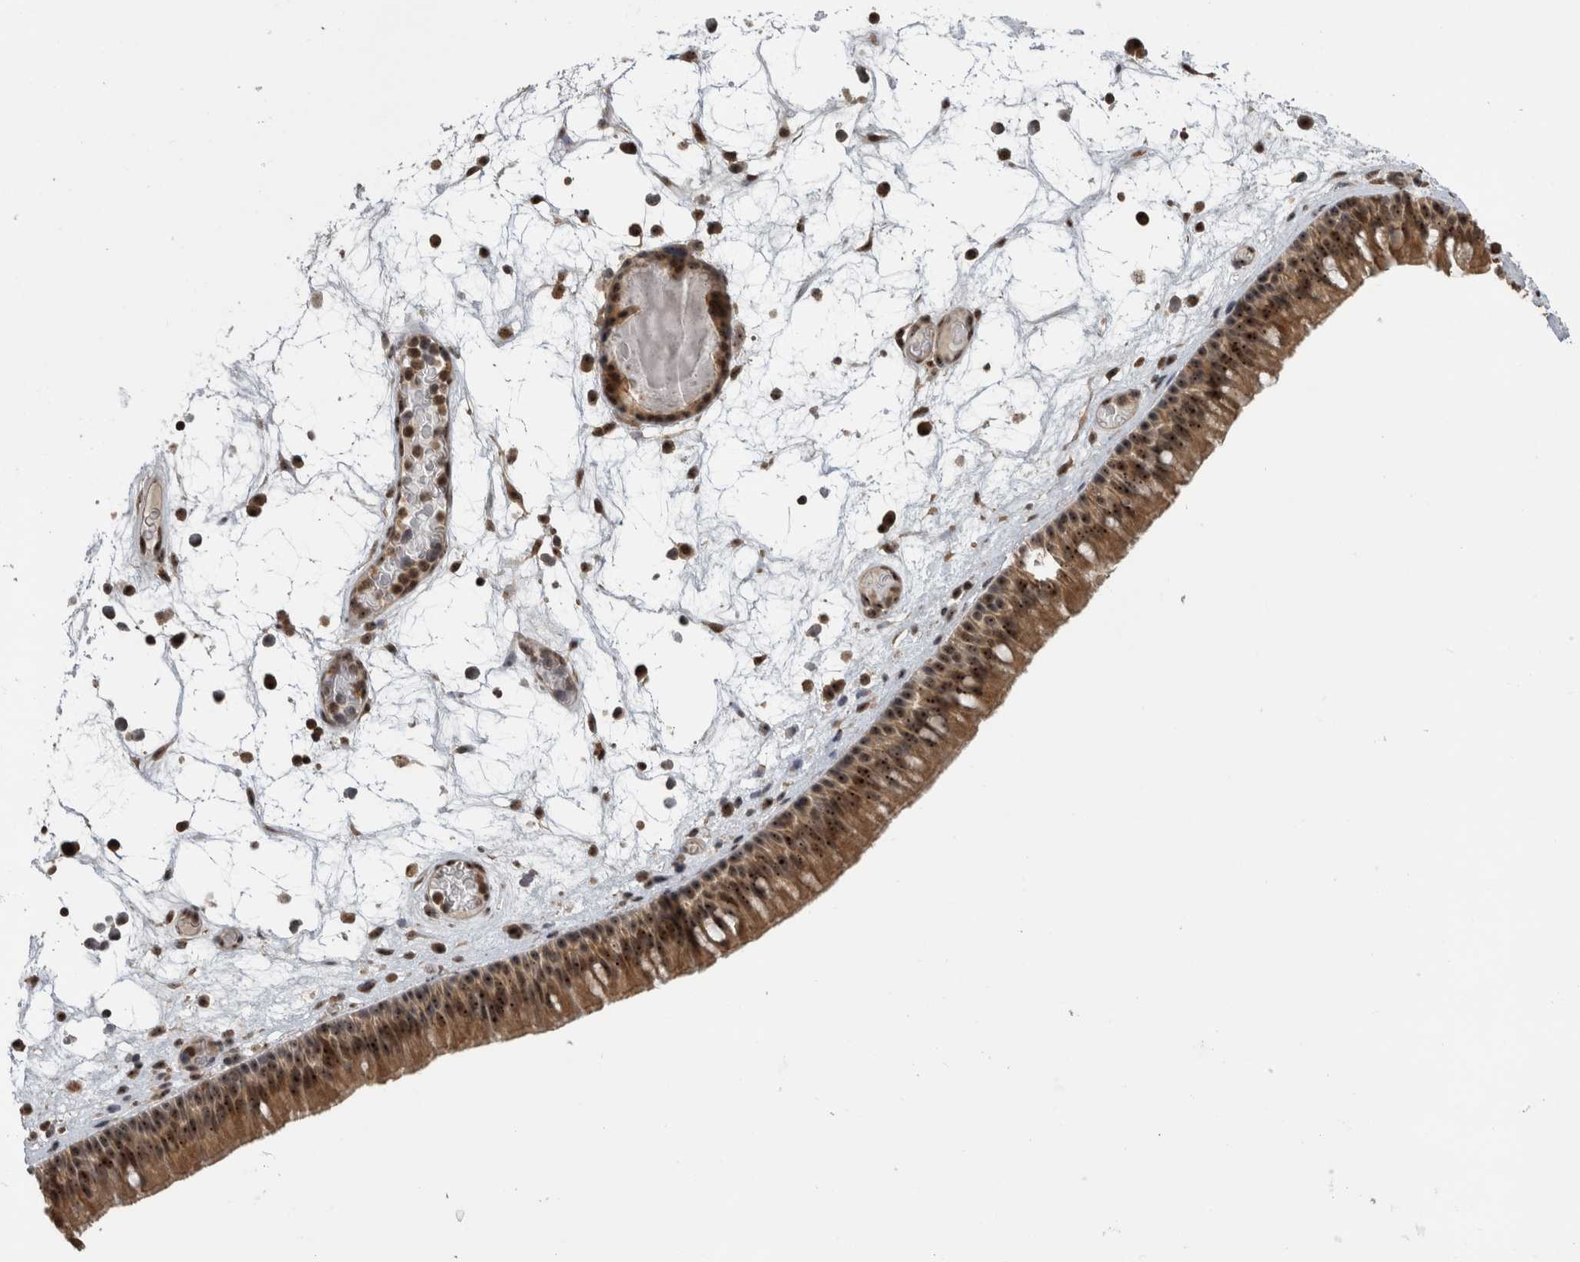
{"staining": {"intensity": "strong", "quantity": ">75%", "location": "cytoplasmic/membranous,nuclear"}, "tissue": "nasopharynx", "cell_type": "Respiratory epithelial cells", "image_type": "normal", "snomed": [{"axis": "morphology", "description": "Normal tissue, NOS"}, {"axis": "morphology", "description": "Inflammation, NOS"}, {"axis": "morphology", "description": "Malignant melanoma, Metastatic site"}, {"axis": "topography", "description": "Nasopharynx"}], "caption": "The immunohistochemical stain highlights strong cytoplasmic/membranous,nuclear positivity in respiratory epithelial cells of benign nasopharynx. The protein of interest is shown in brown color, while the nuclei are stained blue.", "gene": "TDRD7", "patient": {"sex": "male", "age": 70}}